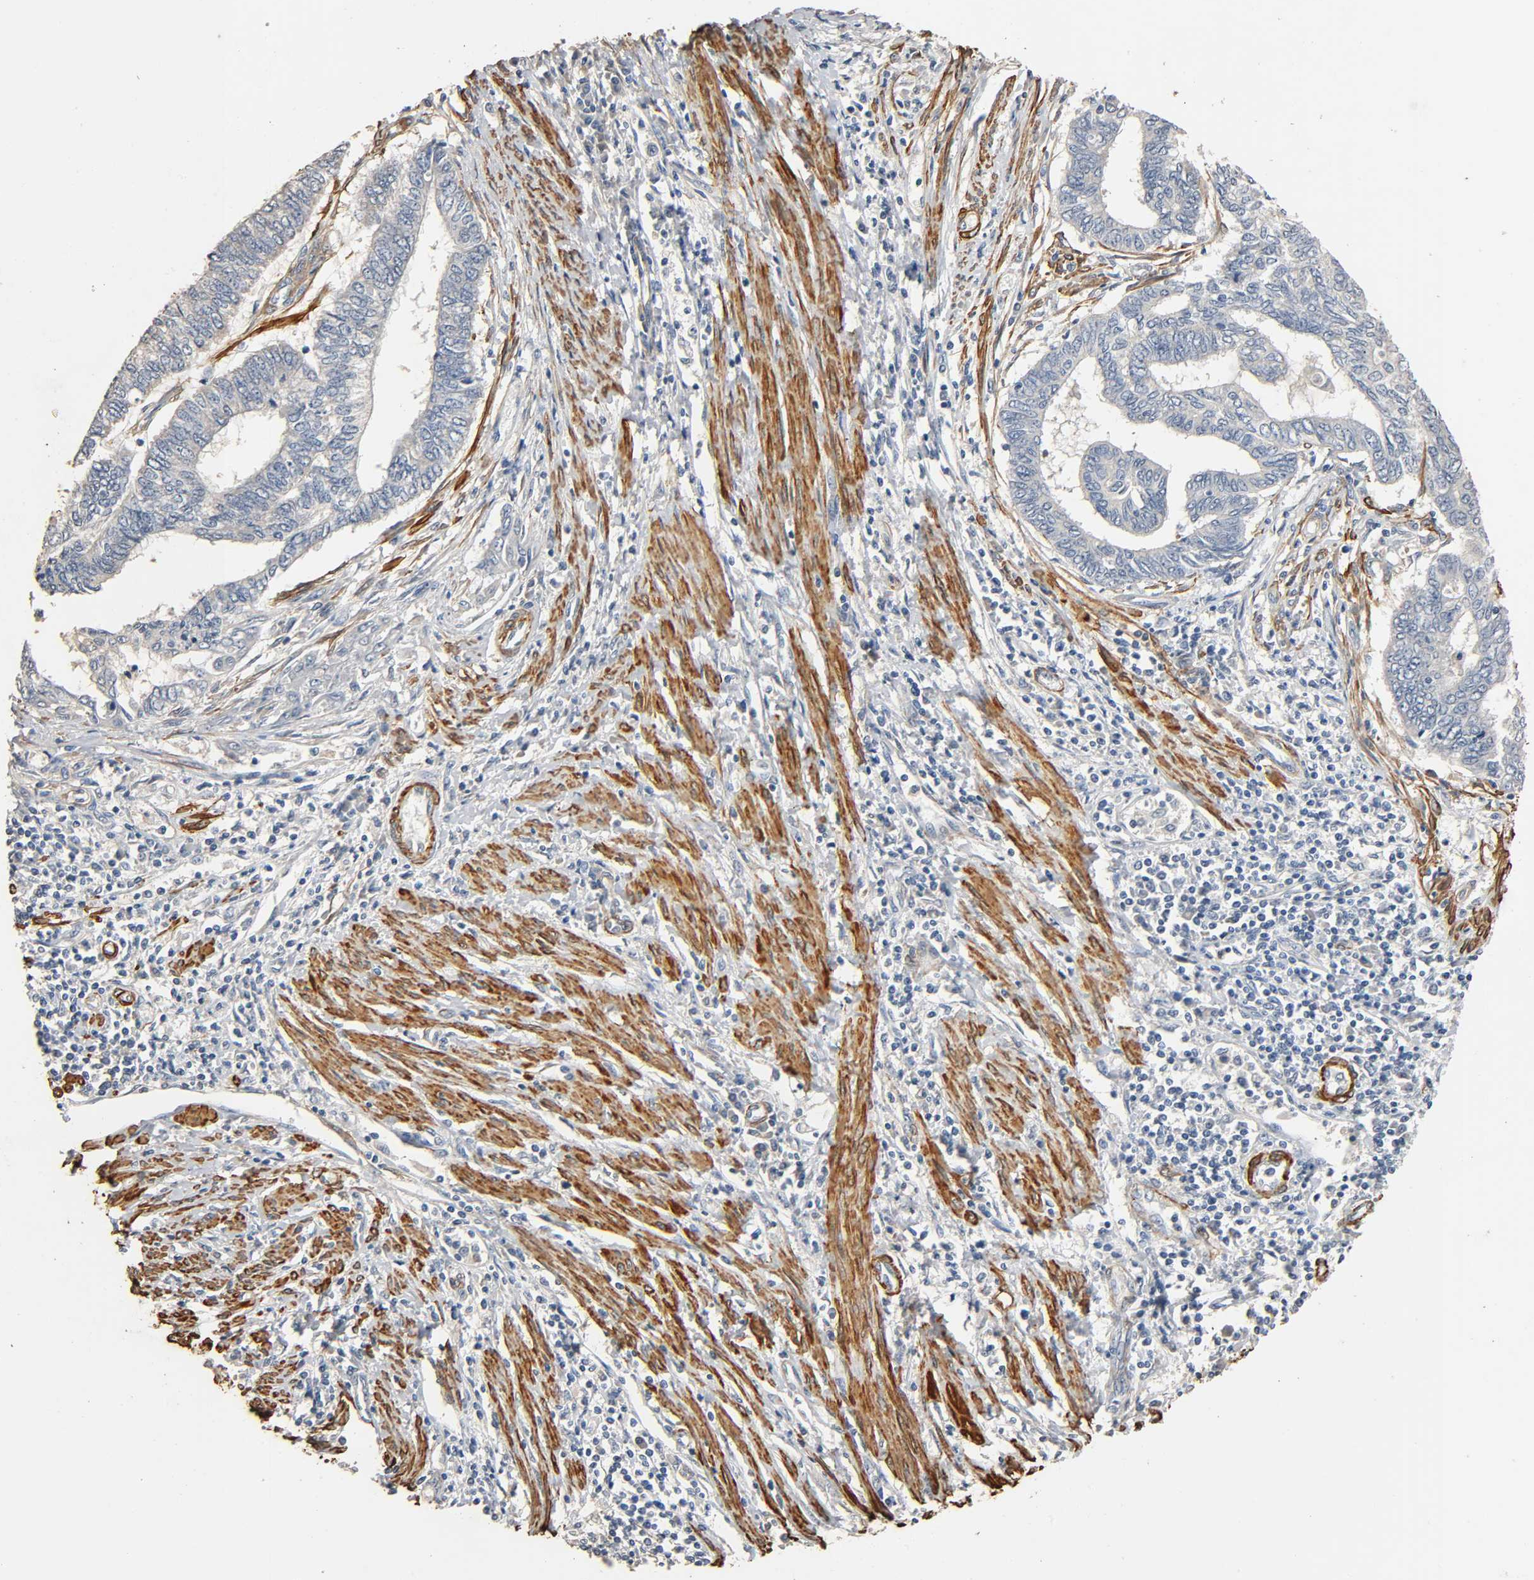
{"staining": {"intensity": "weak", "quantity": "25%-75%", "location": "cytoplasmic/membranous"}, "tissue": "endometrial cancer", "cell_type": "Tumor cells", "image_type": "cancer", "snomed": [{"axis": "morphology", "description": "Adenocarcinoma, NOS"}, {"axis": "topography", "description": "Uterus"}, {"axis": "topography", "description": "Endometrium"}], "caption": "DAB (3,3'-diaminobenzidine) immunohistochemical staining of human endometrial cancer (adenocarcinoma) shows weak cytoplasmic/membranous protein expression in approximately 25%-75% of tumor cells.", "gene": "GSTA3", "patient": {"sex": "female", "age": 70}}